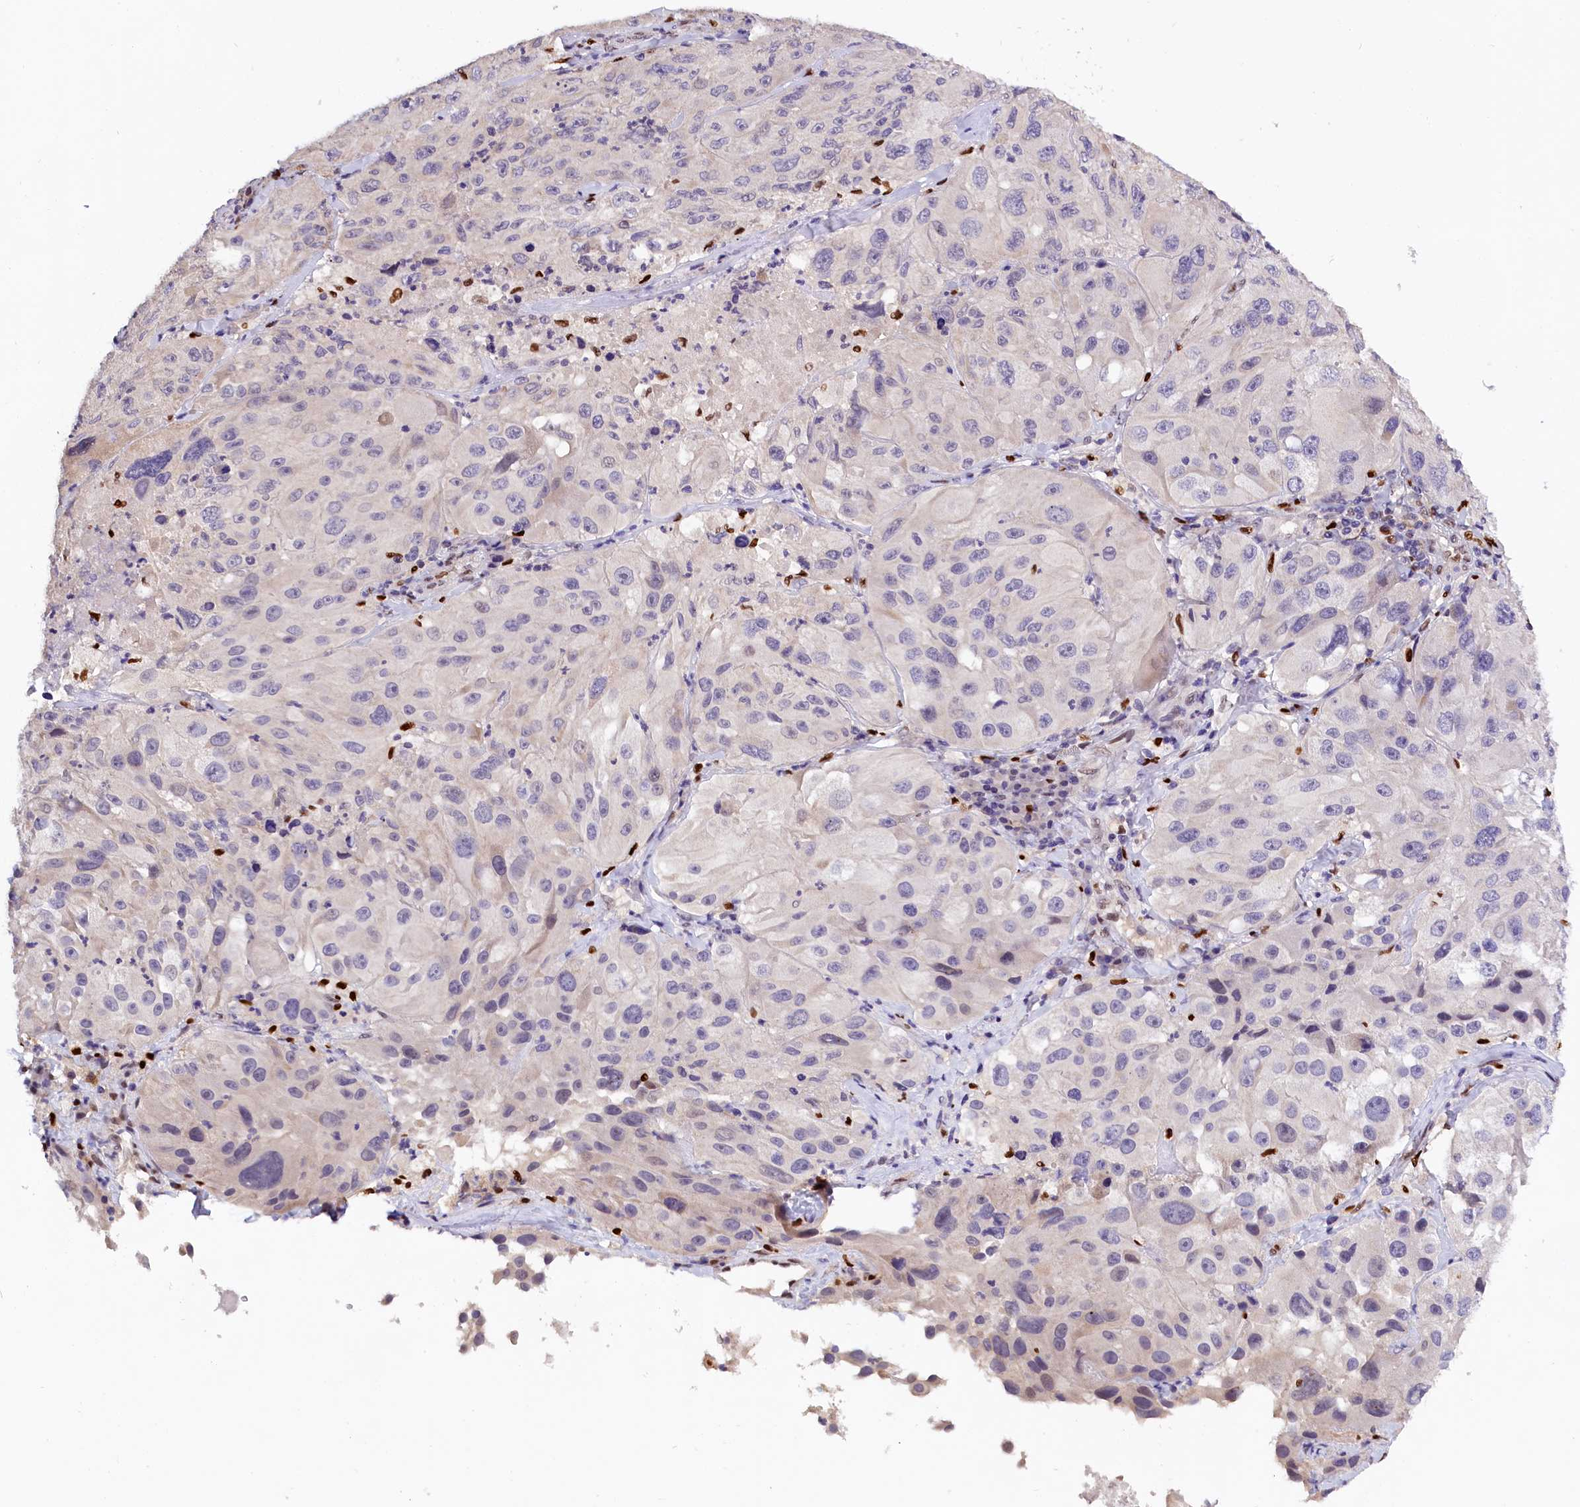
{"staining": {"intensity": "negative", "quantity": "none", "location": "none"}, "tissue": "melanoma", "cell_type": "Tumor cells", "image_type": "cancer", "snomed": [{"axis": "morphology", "description": "Malignant melanoma, Metastatic site"}, {"axis": "topography", "description": "Lymph node"}], "caption": "A micrograph of malignant melanoma (metastatic site) stained for a protein demonstrates no brown staining in tumor cells.", "gene": "BTBD9", "patient": {"sex": "male", "age": 62}}